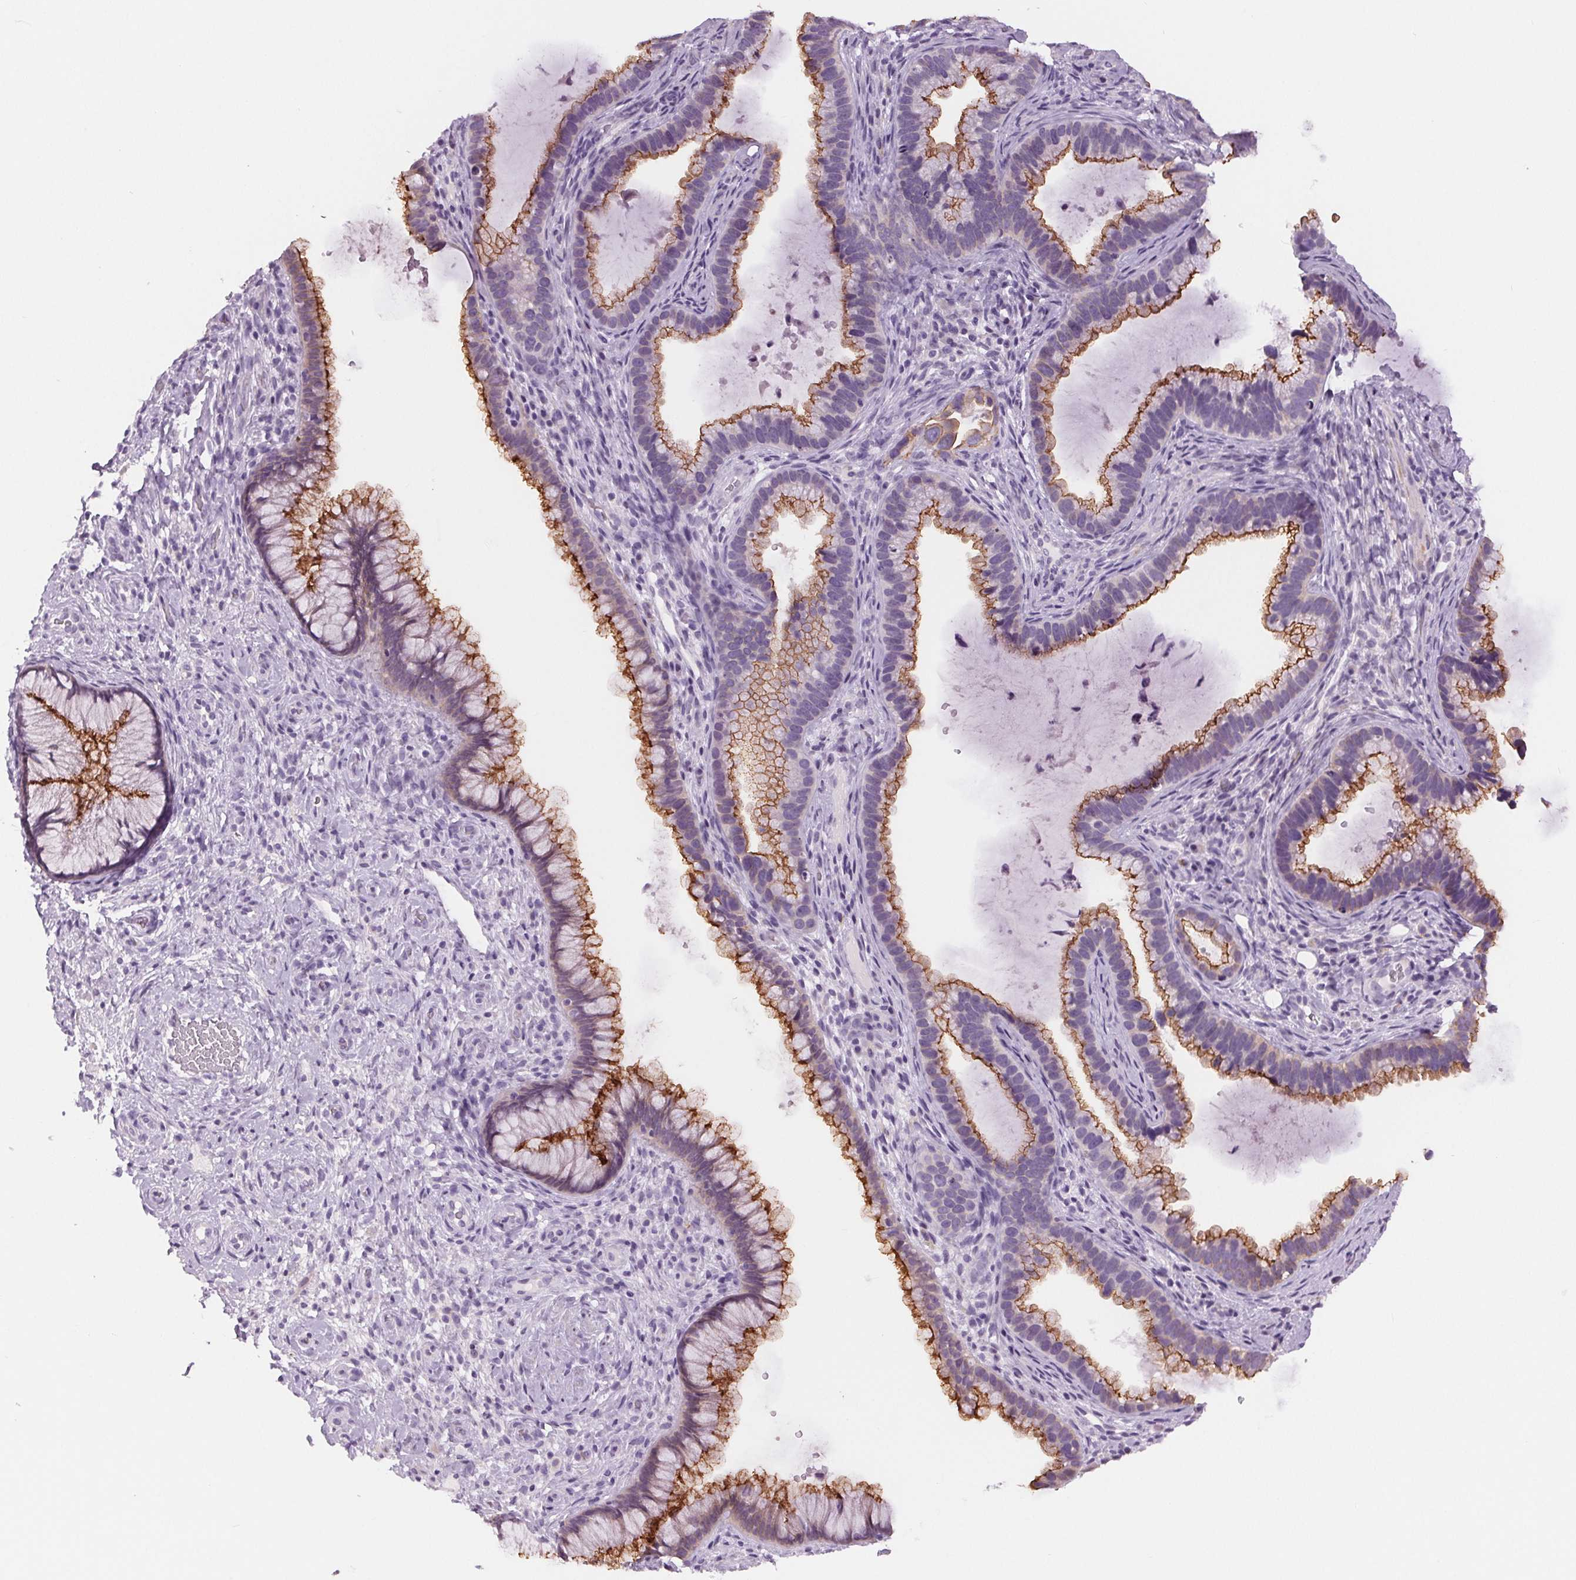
{"staining": {"intensity": "moderate", "quantity": "25%-75%", "location": "cytoplasmic/membranous"}, "tissue": "cervix", "cell_type": "Glandular cells", "image_type": "normal", "snomed": [{"axis": "morphology", "description": "Normal tissue, NOS"}, {"axis": "topography", "description": "Cervix"}], "caption": "A micrograph showing moderate cytoplasmic/membranous expression in approximately 25%-75% of glandular cells in unremarkable cervix, as visualized by brown immunohistochemical staining.", "gene": "MISP", "patient": {"sex": "female", "age": 34}}